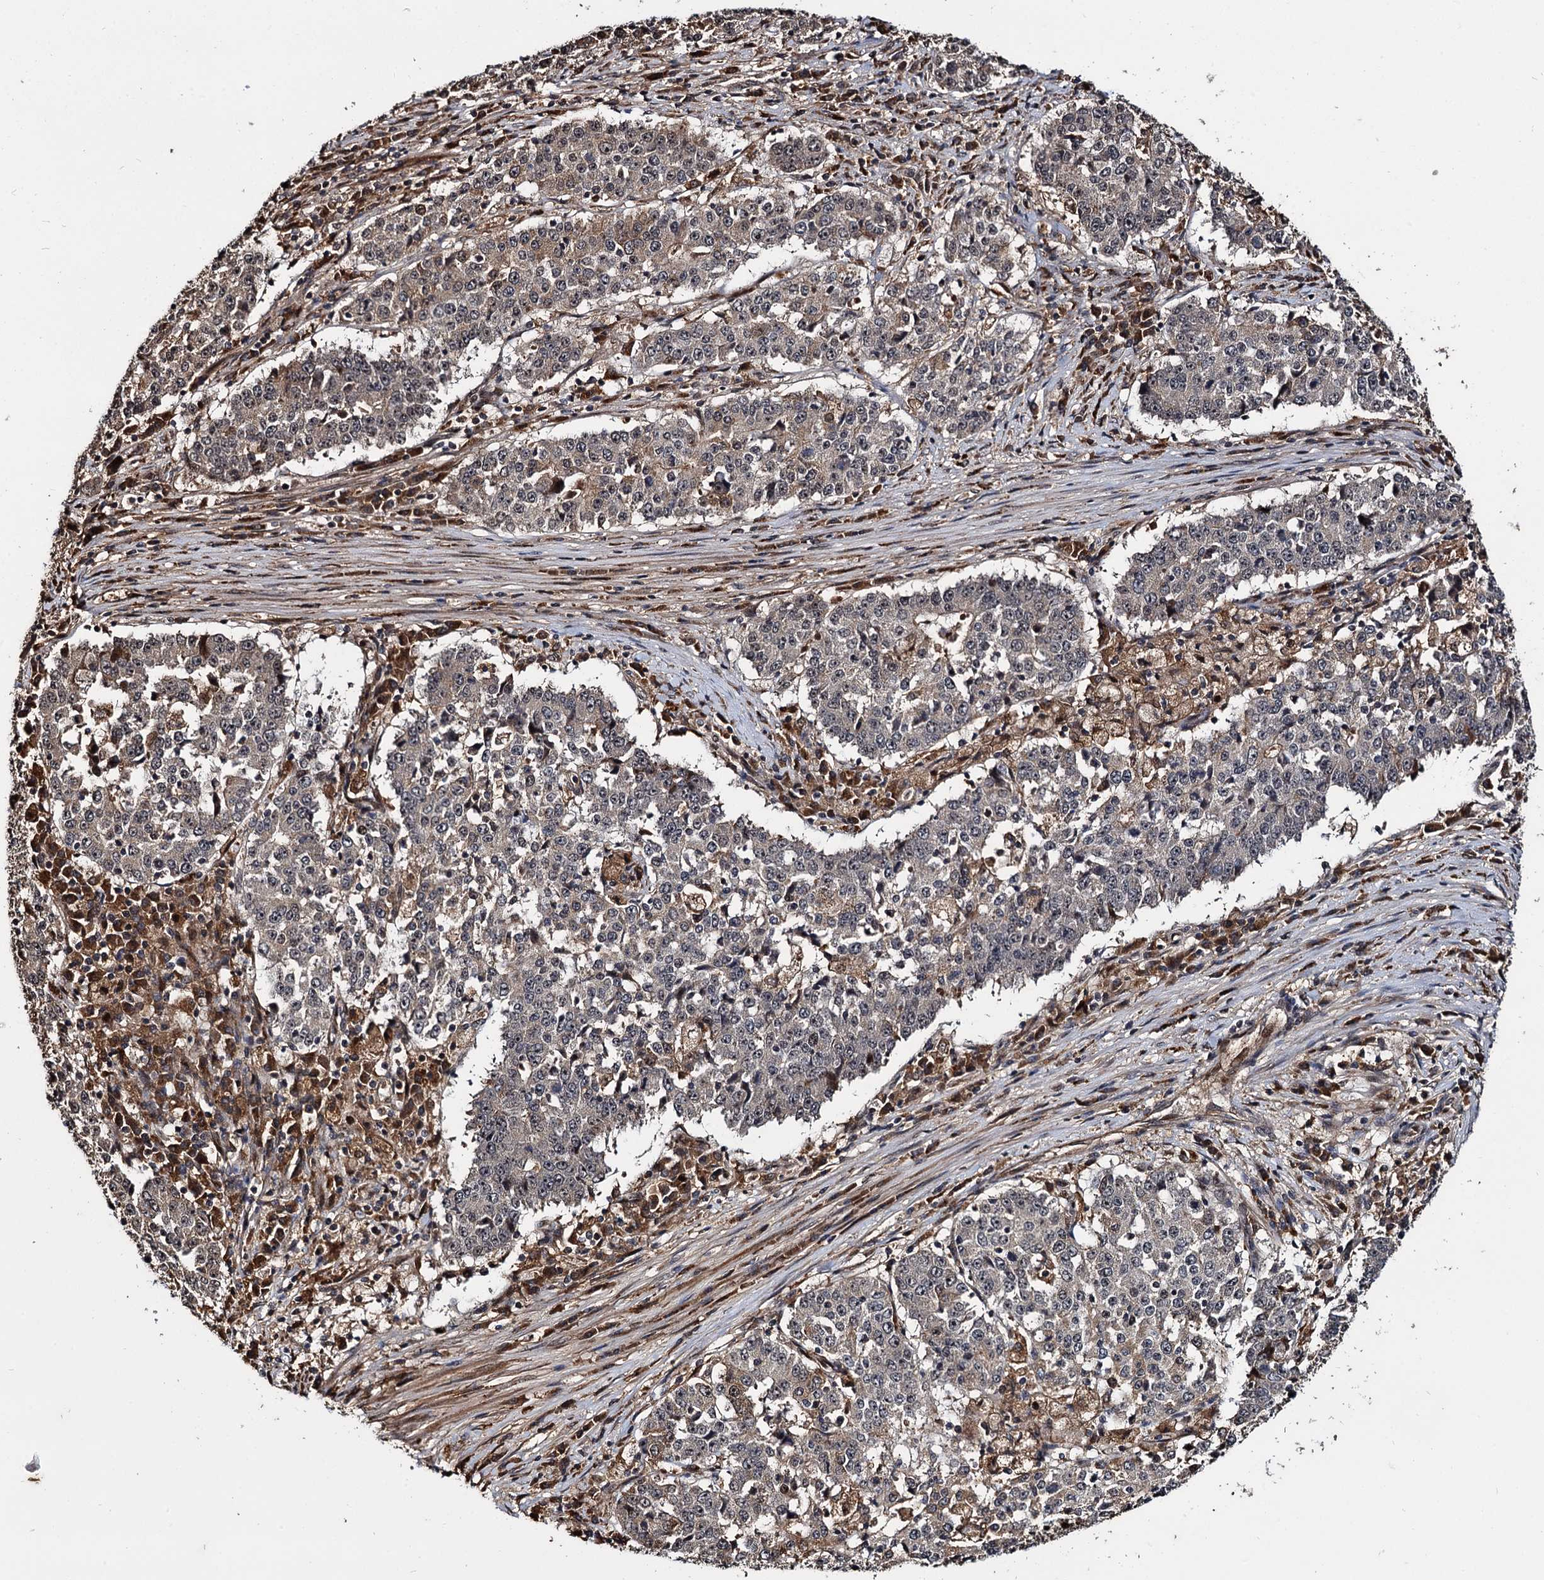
{"staining": {"intensity": "weak", "quantity": "<25%", "location": "cytoplasmic/membranous"}, "tissue": "stomach cancer", "cell_type": "Tumor cells", "image_type": "cancer", "snomed": [{"axis": "morphology", "description": "Adenocarcinoma, NOS"}, {"axis": "topography", "description": "Stomach"}], "caption": "Tumor cells are negative for protein expression in human adenocarcinoma (stomach).", "gene": "CEP192", "patient": {"sex": "male", "age": 59}}